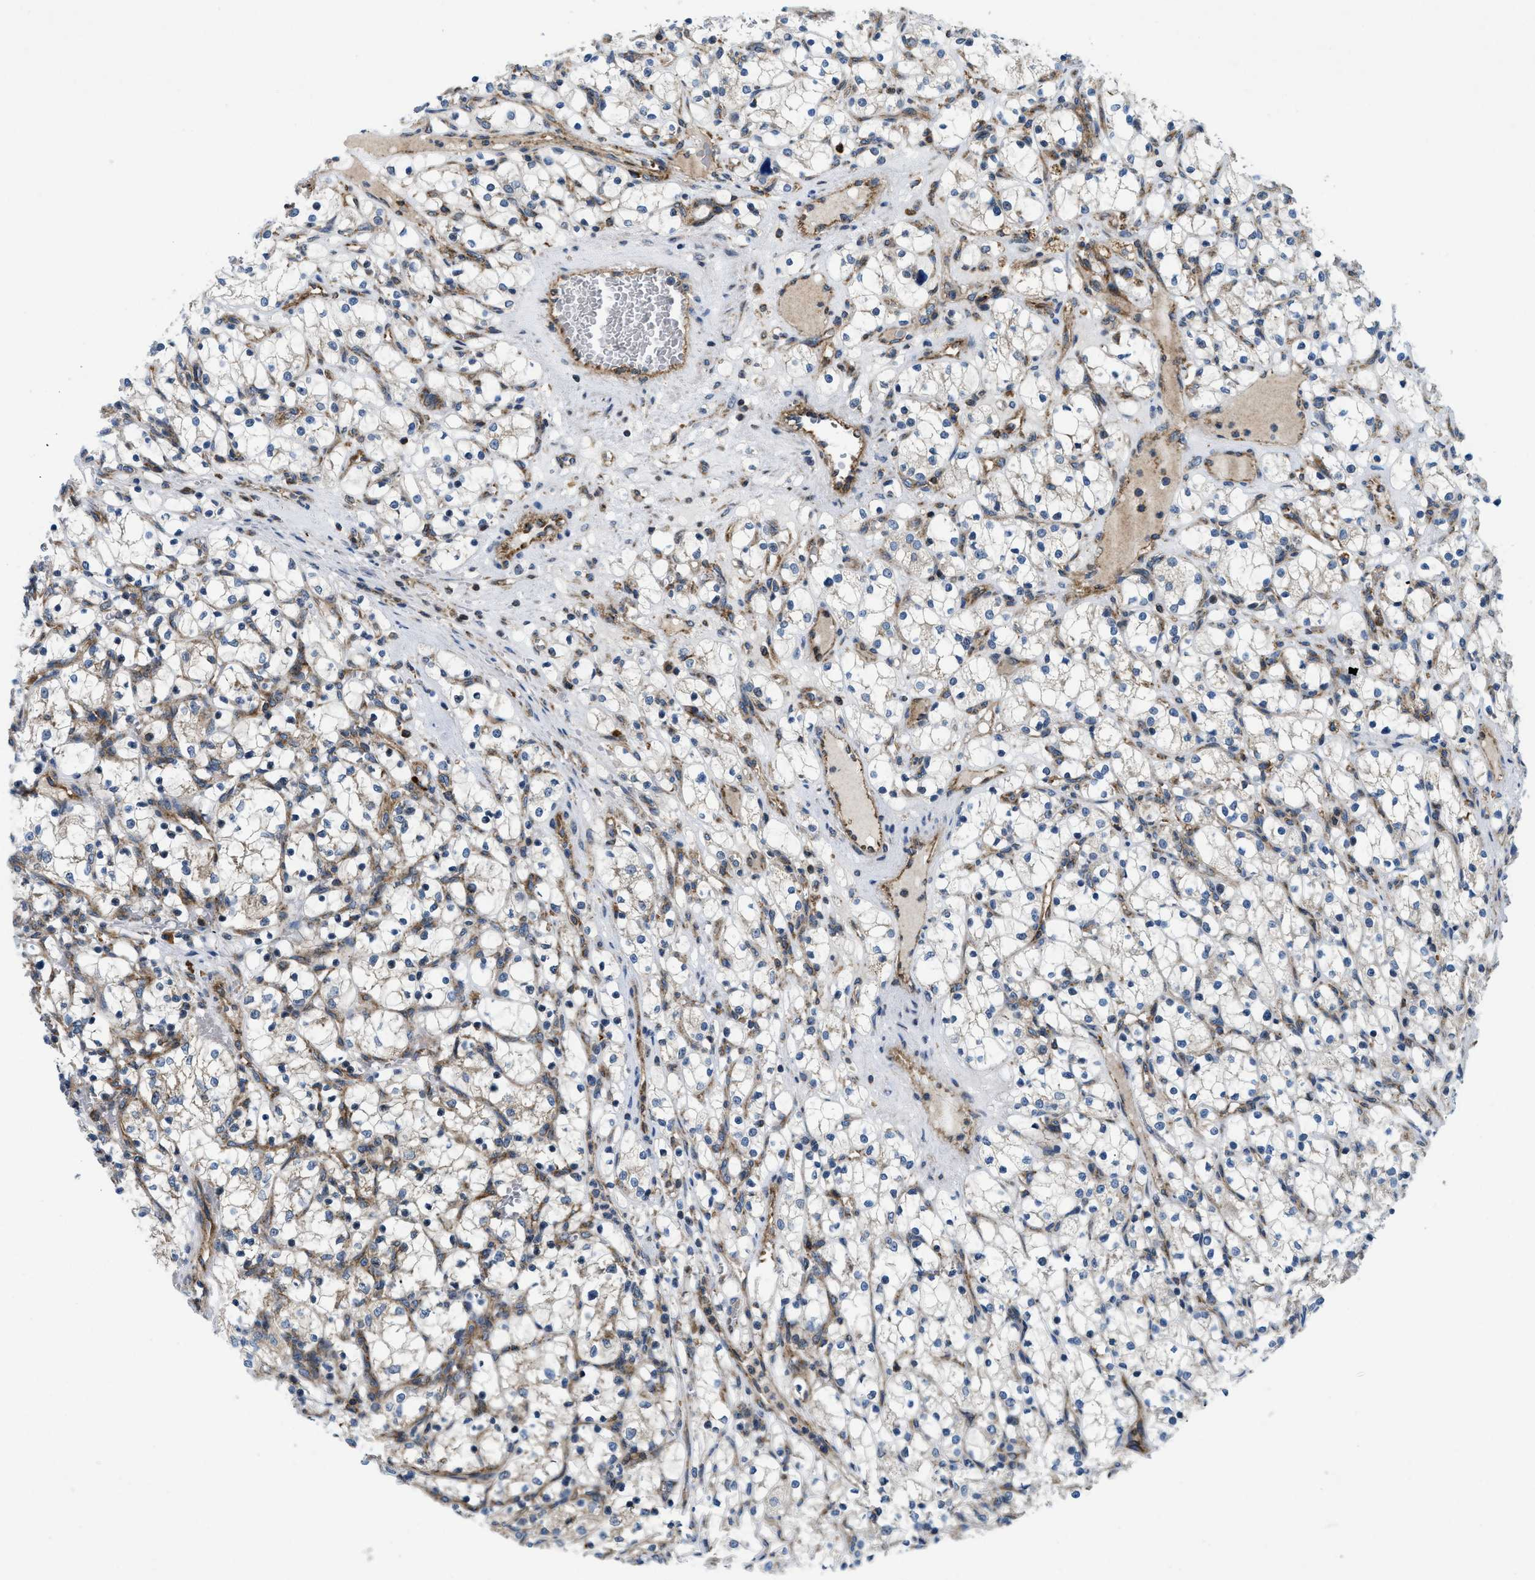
{"staining": {"intensity": "negative", "quantity": "none", "location": "none"}, "tissue": "renal cancer", "cell_type": "Tumor cells", "image_type": "cancer", "snomed": [{"axis": "morphology", "description": "Adenocarcinoma, NOS"}, {"axis": "topography", "description": "Kidney"}], "caption": "Renal cancer was stained to show a protein in brown. There is no significant staining in tumor cells.", "gene": "CSPG4", "patient": {"sex": "female", "age": 69}}